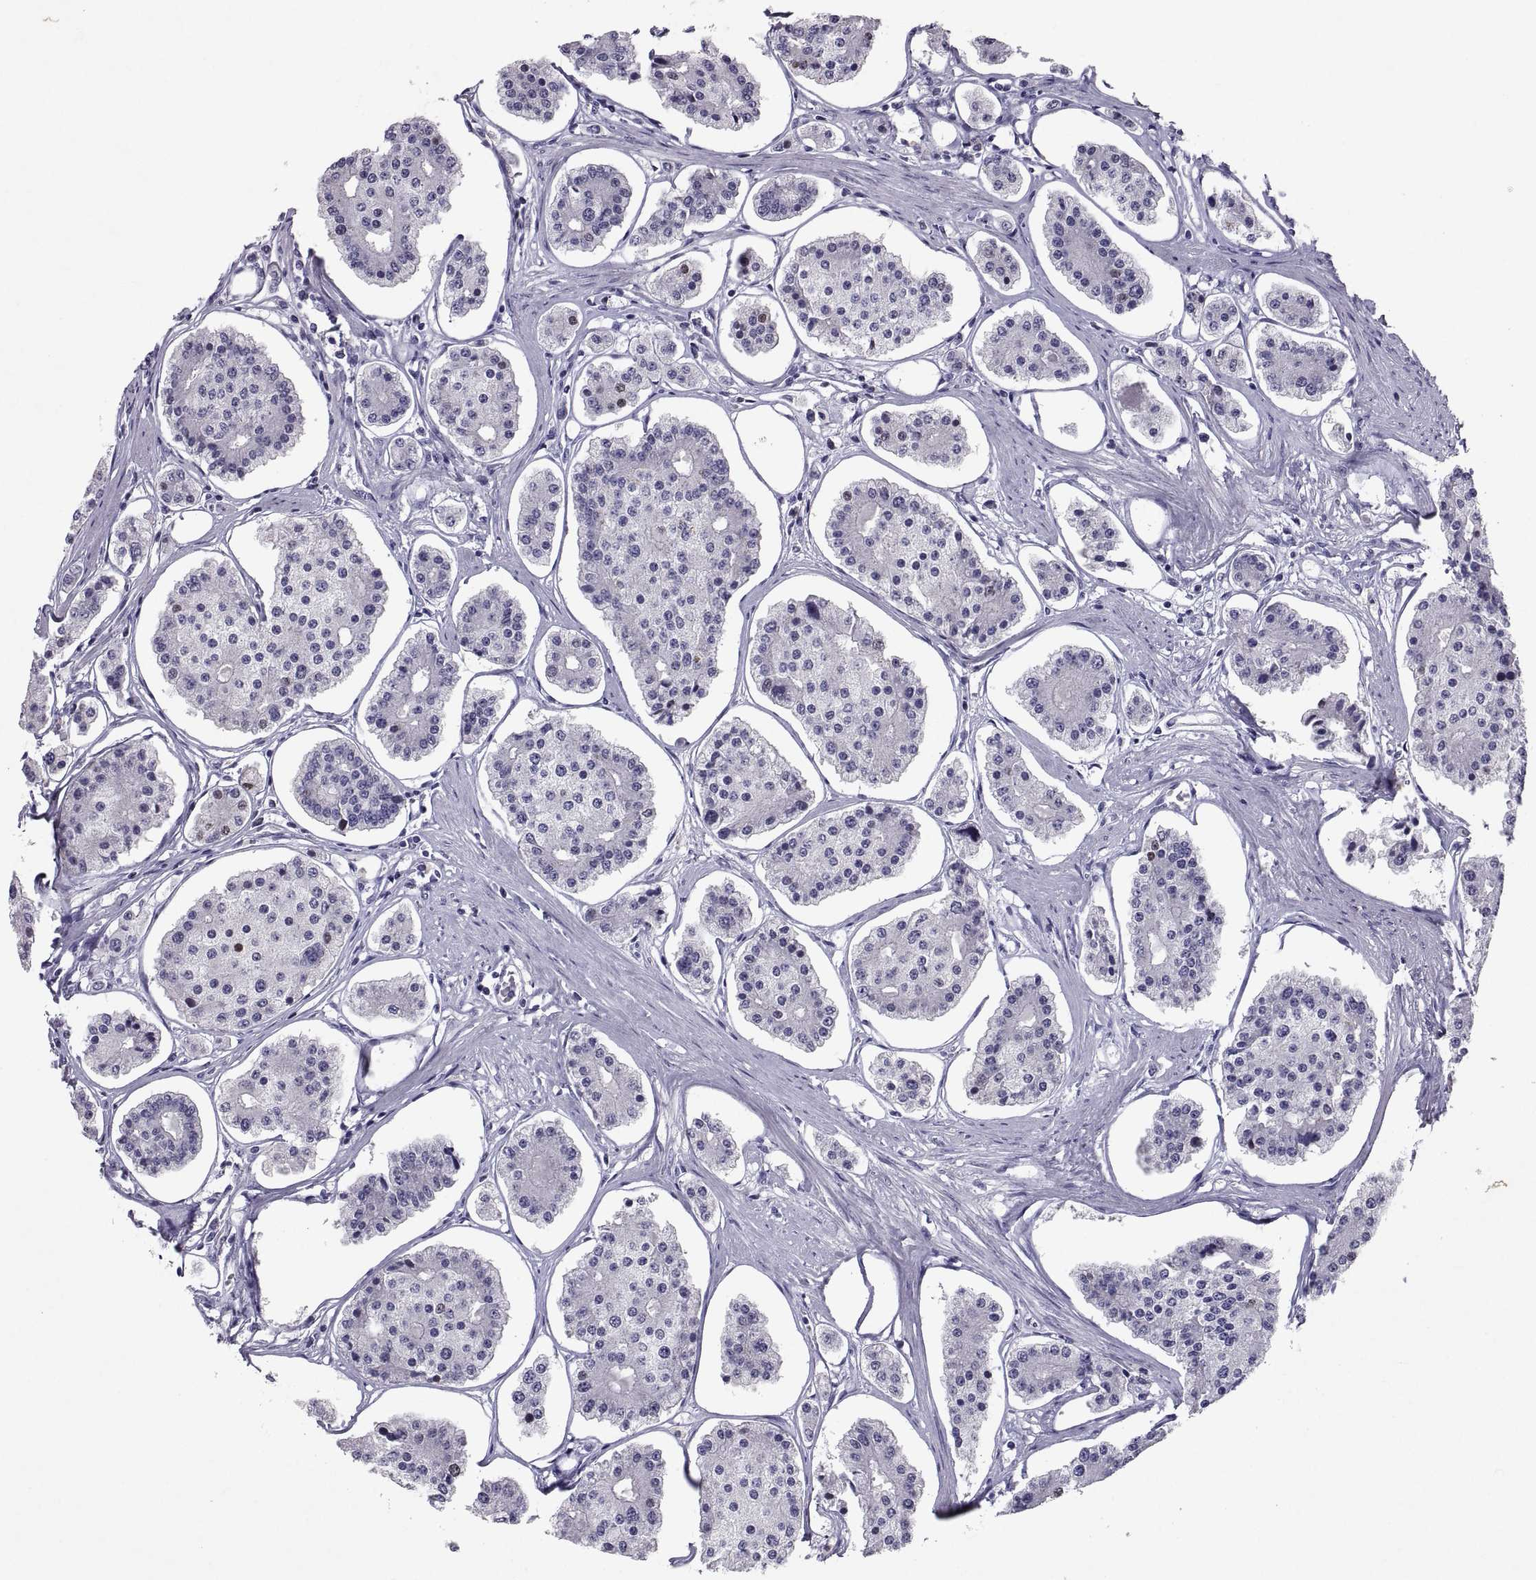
{"staining": {"intensity": "weak", "quantity": "<25%", "location": "nuclear"}, "tissue": "carcinoid", "cell_type": "Tumor cells", "image_type": "cancer", "snomed": [{"axis": "morphology", "description": "Carcinoid, malignant, NOS"}, {"axis": "topography", "description": "Small intestine"}], "caption": "Protein analysis of carcinoid displays no significant expression in tumor cells. (Stains: DAB (3,3'-diaminobenzidine) IHC with hematoxylin counter stain, Microscopy: brightfield microscopy at high magnification).", "gene": "SOX21", "patient": {"sex": "female", "age": 65}}